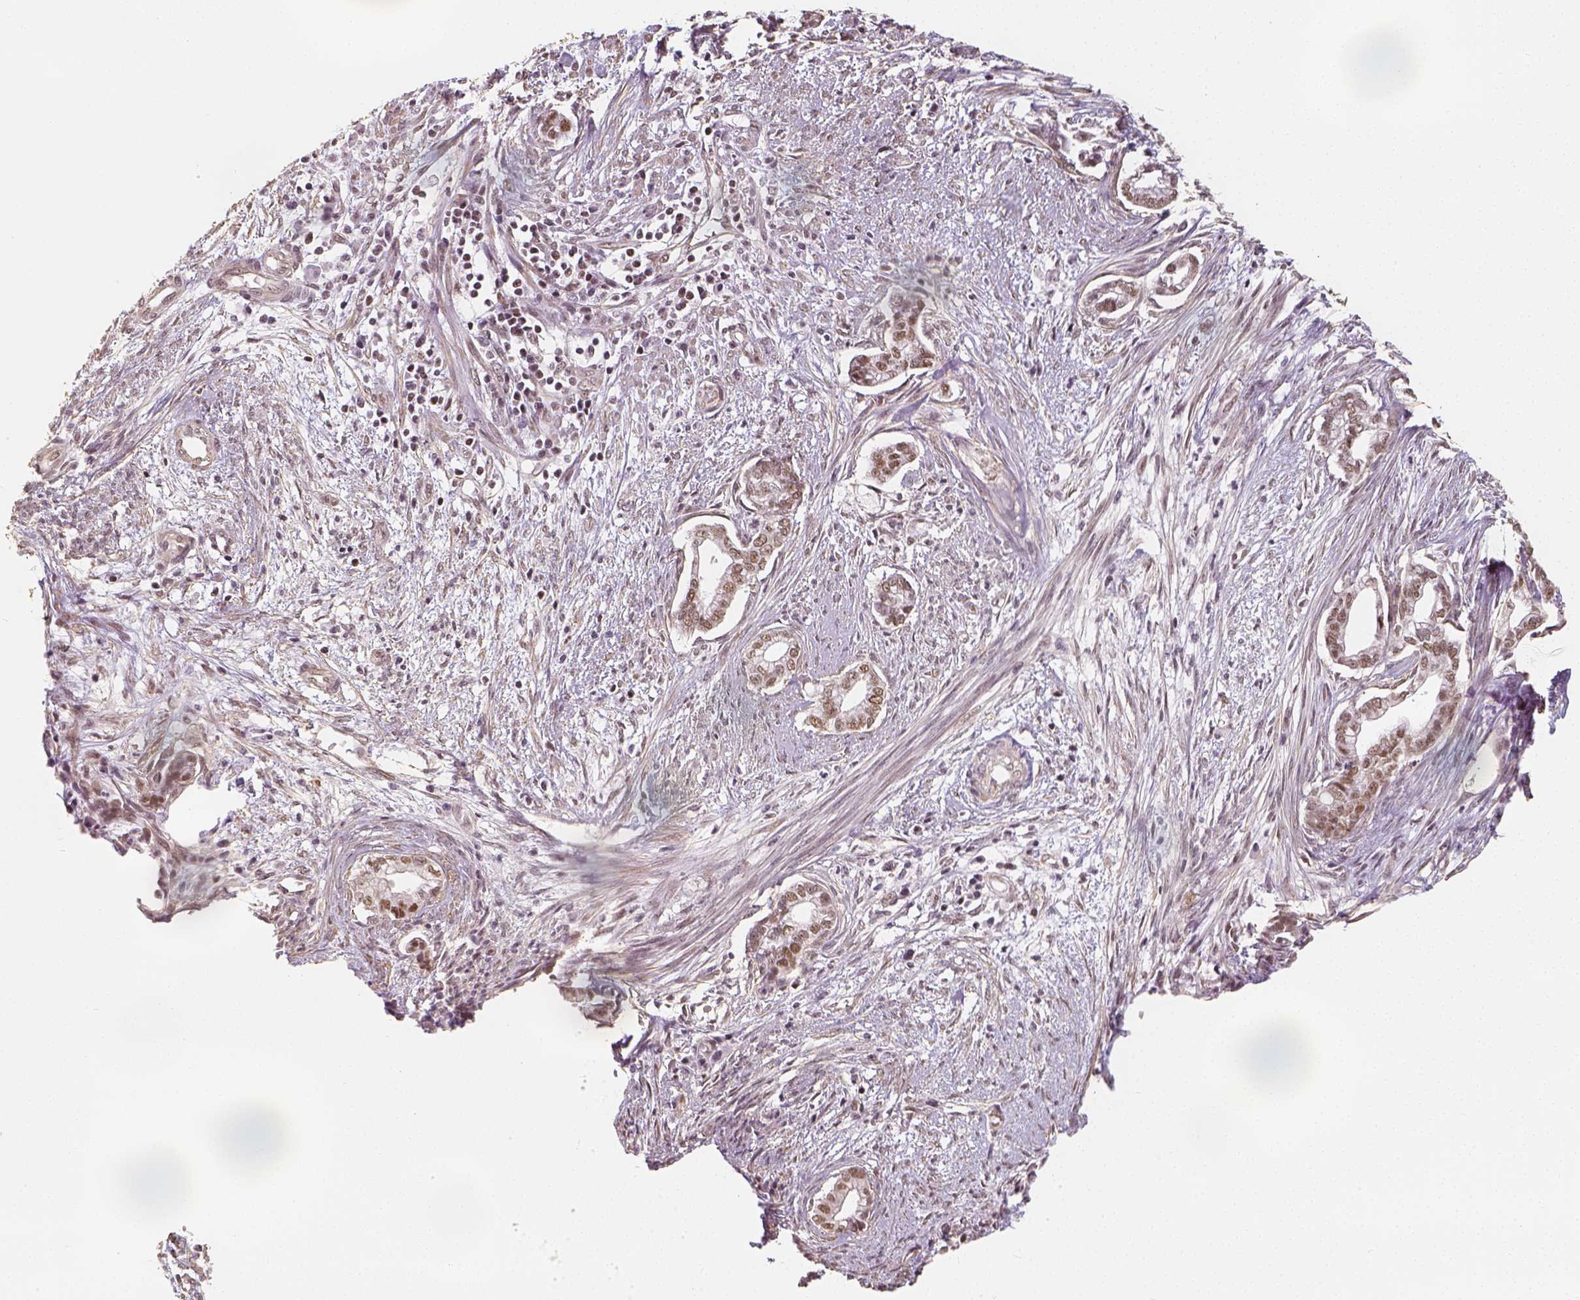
{"staining": {"intensity": "moderate", "quantity": ">75%", "location": "nuclear"}, "tissue": "cervical cancer", "cell_type": "Tumor cells", "image_type": "cancer", "snomed": [{"axis": "morphology", "description": "Adenocarcinoma, NOS"}, {"axis": "topography", "description": "Cervix"}], "caption": "Protein staining by IHC exhibits moderate nuclear expression in approximately >75% of tumor cells in cervical cancer (adenocarcinoma).", "gene": "HDAC1", "patient": {"sex": "female", "age": 62}}